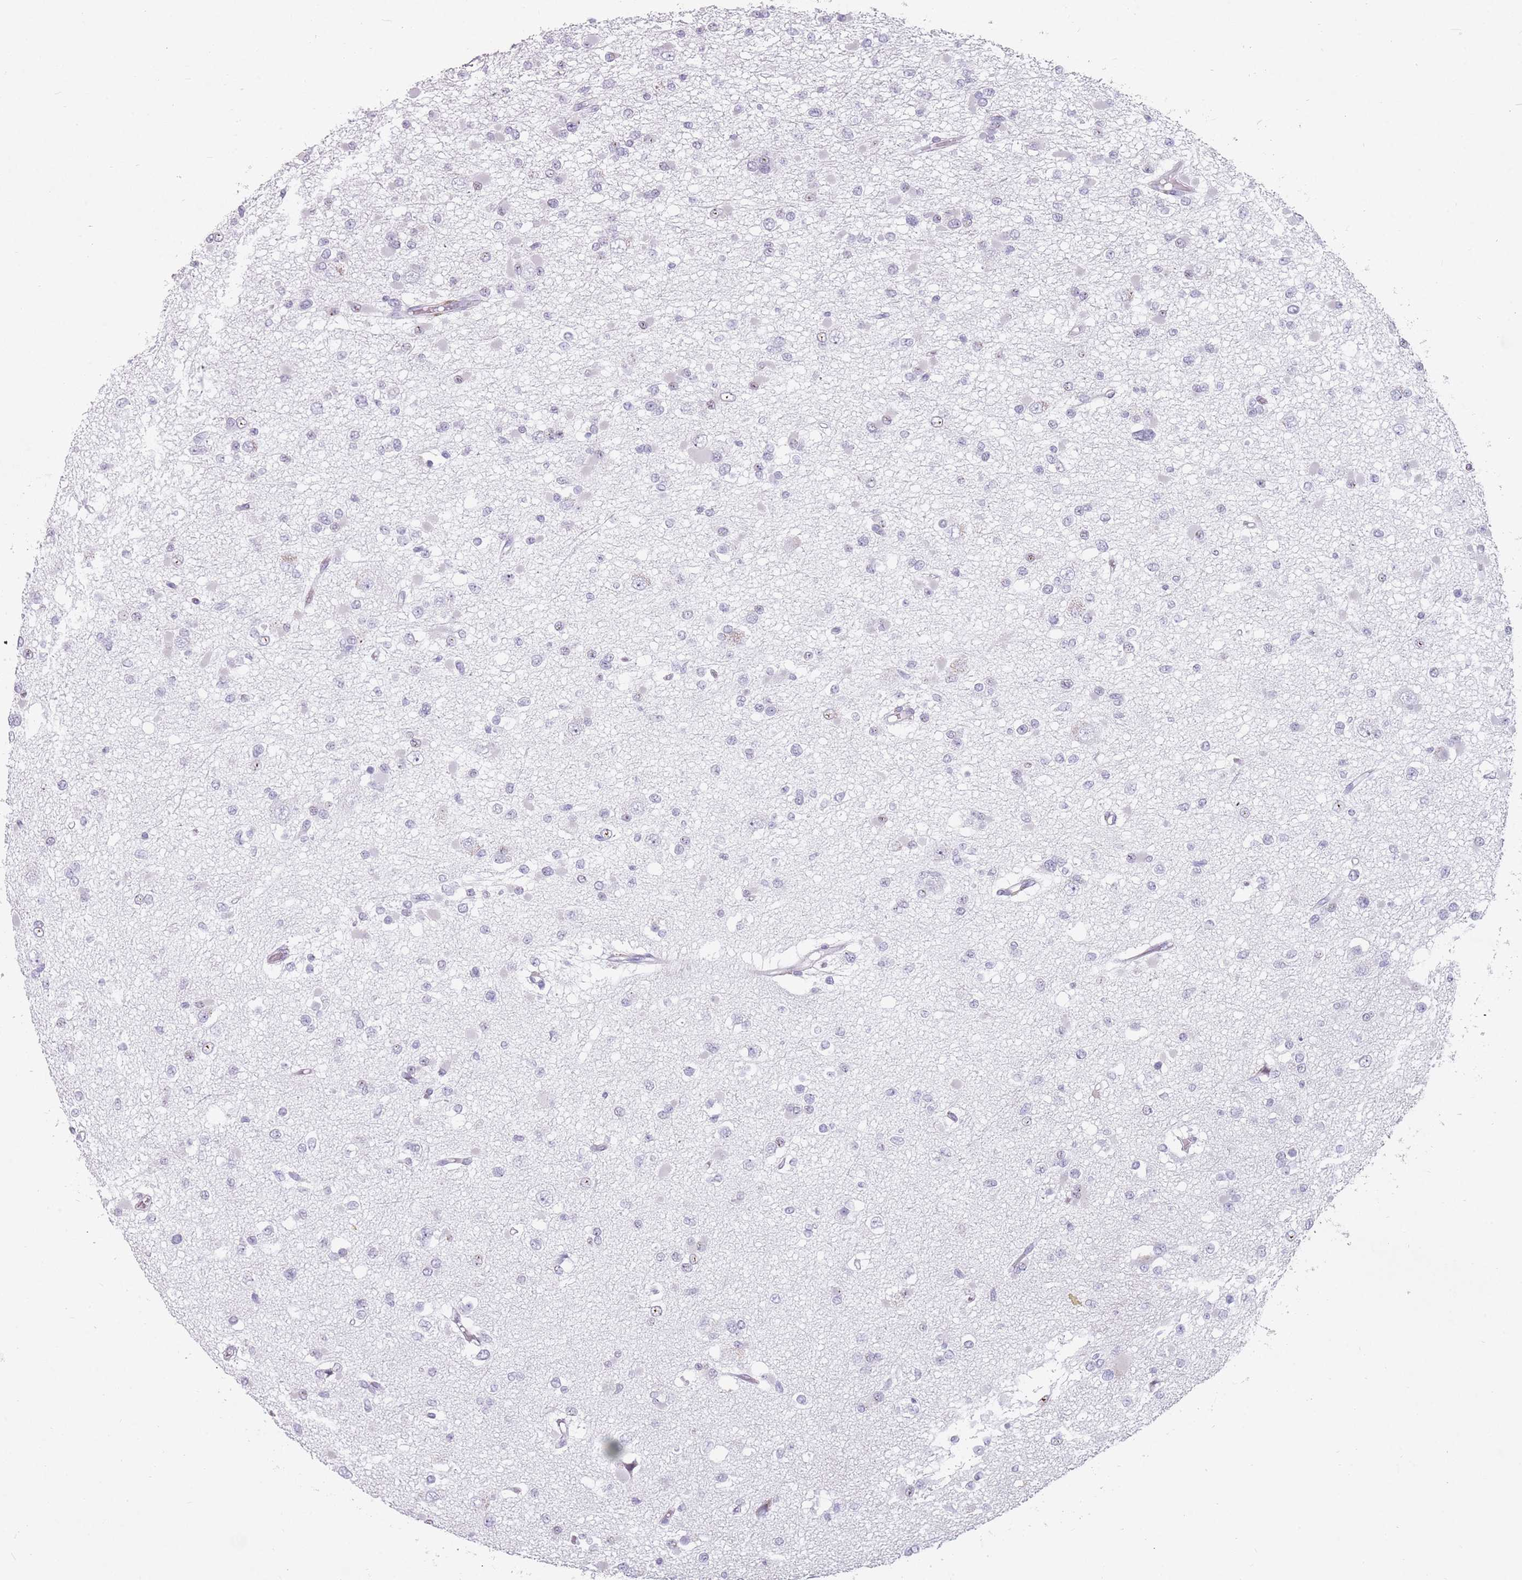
{"staining": {"intensity": "negative", "quantity": "none", "location": "none"}, "tissue": "glioma", "cell_type": "Tumor cells", "image_type": "cancer", "snomed": [{"axis": "morphology", "description": "Glioma, malignant, Low grade"}, {"axis": "topography", "description": "Brain"}], "caption": "This is an immunohistochemistry histopathology image of human low-grade glioma (malignant). There is no staining in tumor cells.", "gene": "DDX4", "patient": {"sex": "female", "age": 22}}